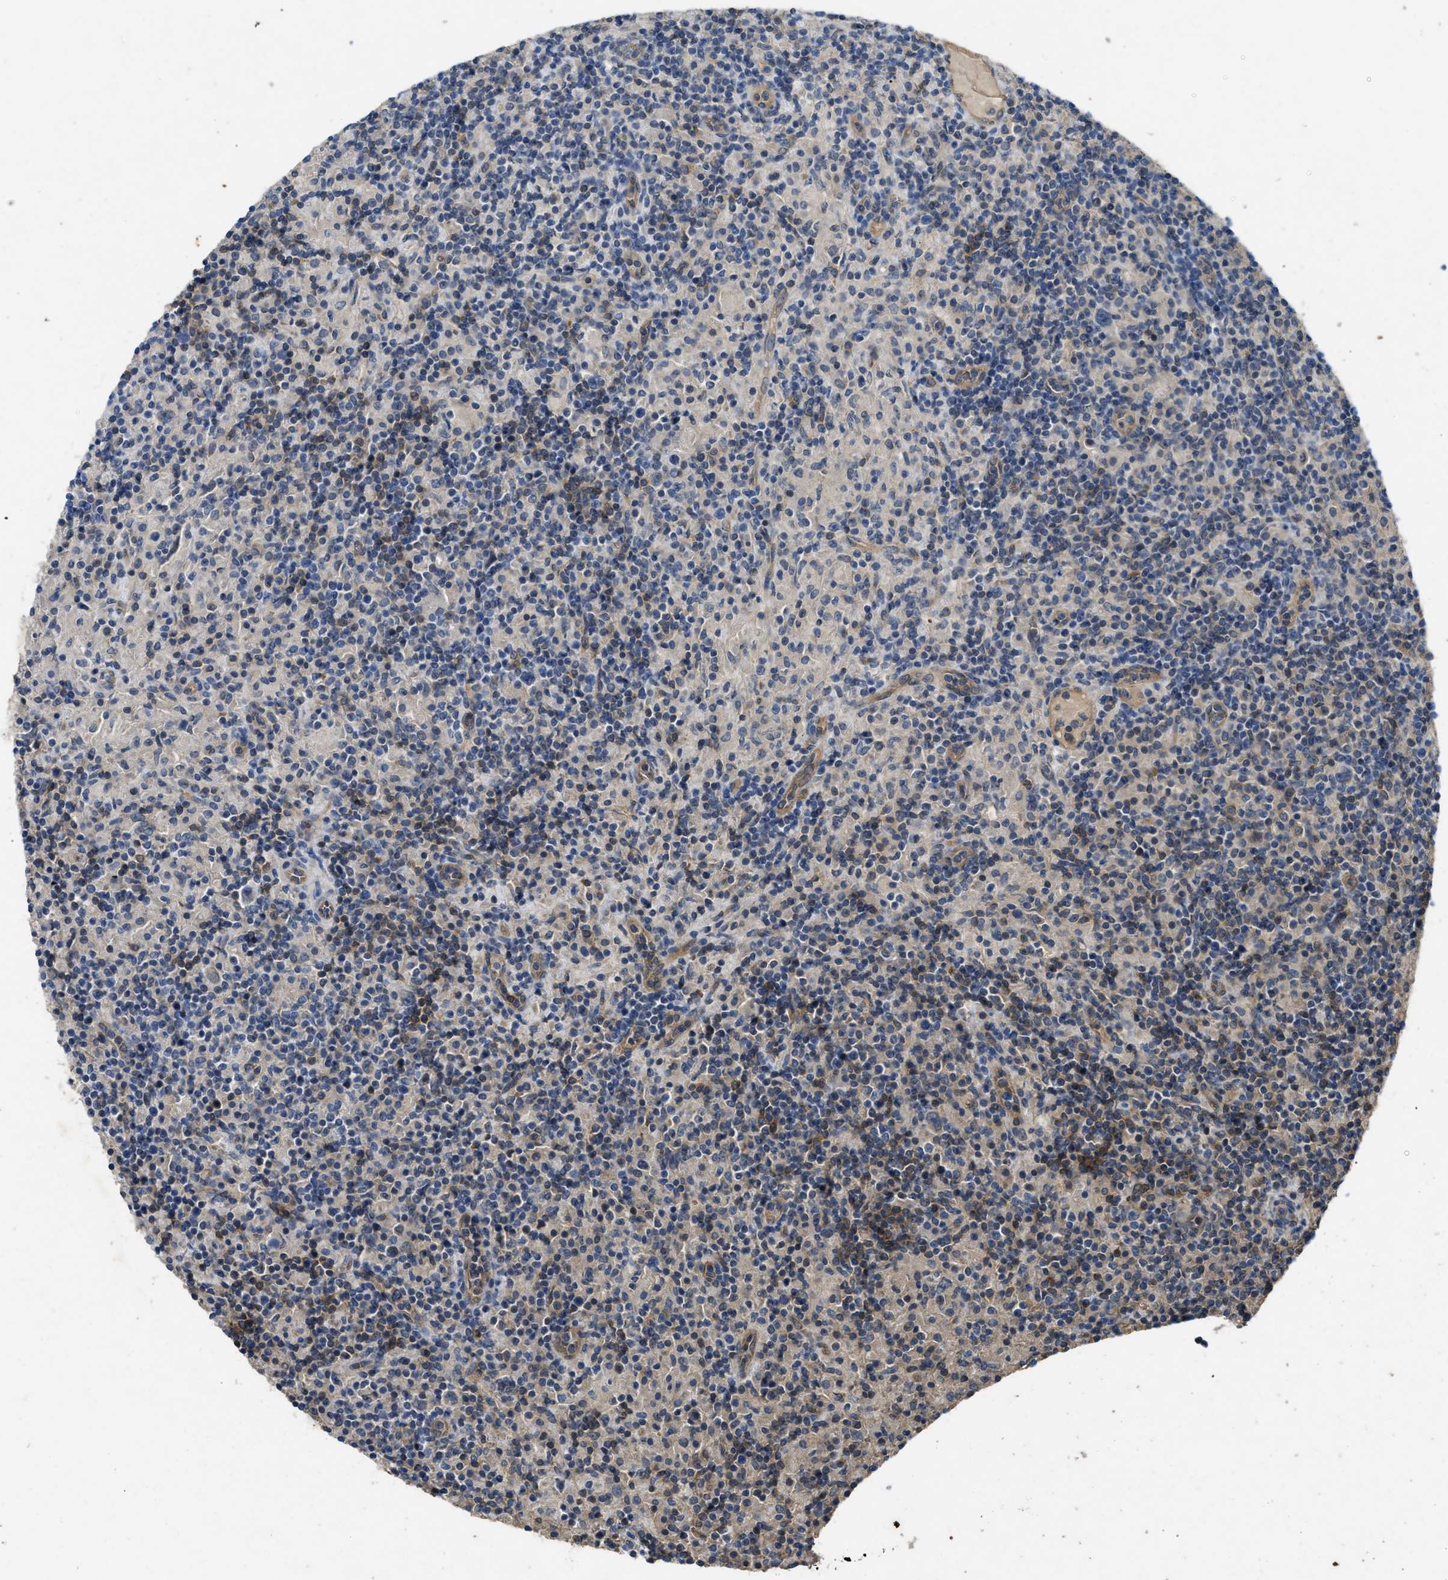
{"staining": {"intensity": "weak", "quantity": "<25%", "location": "cytoplasmic/membranous"}, "tissue": "lymphoma", "cell_type": "Tumor cells", "image_type": "cancer", "snomed": [{"axis": "morphology", "description": "Hodgkin's disease, NOS"}, {"axis": "topography", "description": "Lymph node"}], "caption": "This is a image of IHC staining of Hodgkin's disease, which shows no positivity in tumor cells.", "gene": "PPP3CA", "patient": {"sex": "male", "age": 70}}